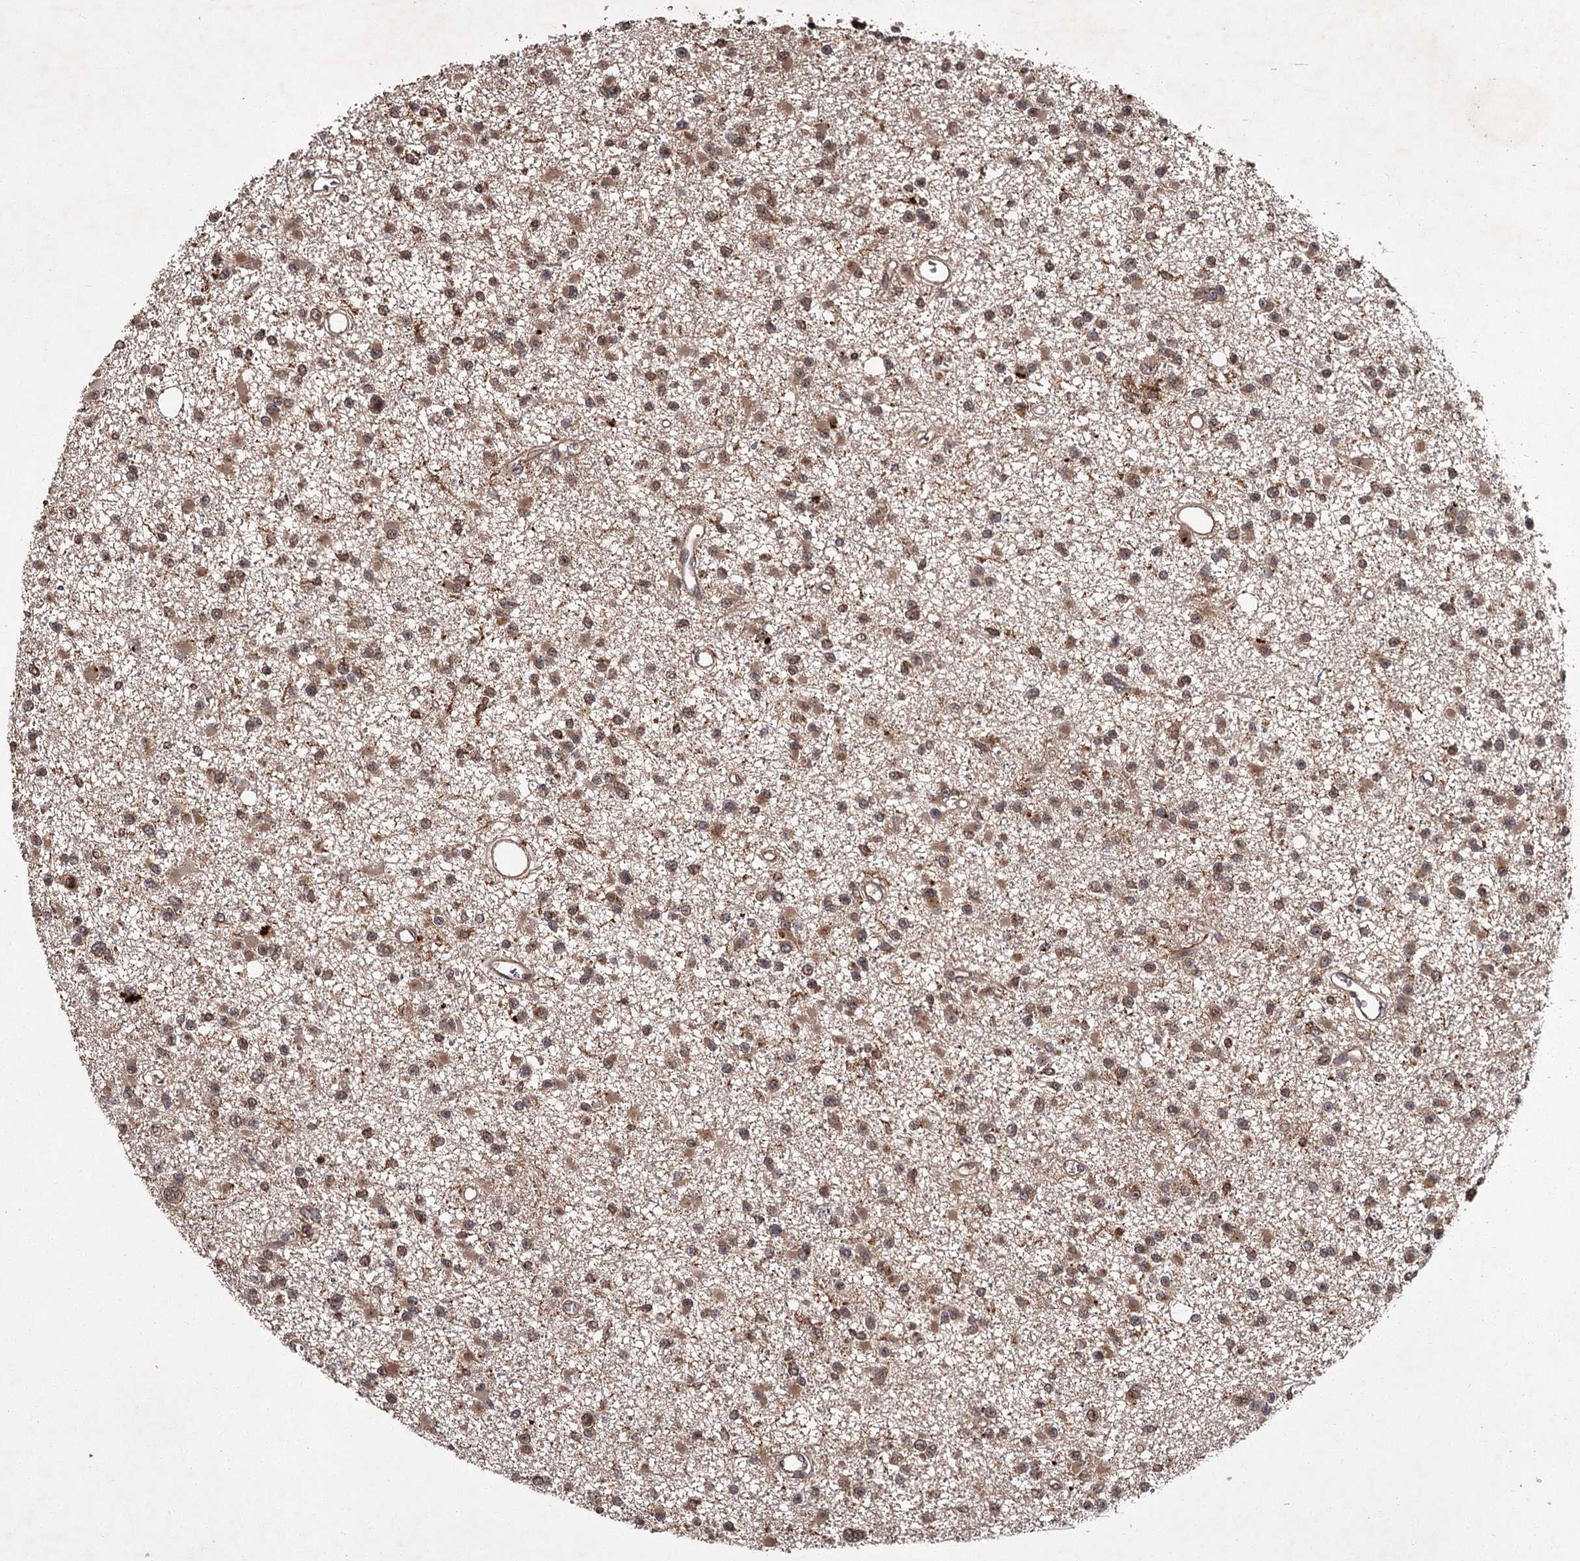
{"staining": {"intensity": "moderate", "quantity": ">75%", "location": "cytoplasmic/membranous,nuclear"}, "tissue": "glioma", "cell_type": "Tumor cells", "image_type": "cancer", "snomed": [{"axis": "morphology", "description": "Glioma, malignant, Low grade"}, {"axis": "topography", "description": "Brain"}], "caption": "A high-resolution histopathology image shows immunohistochemistry staining of malignant glioma (low-grade), which exhibits moderate cytoplasmic/membranous and nuclear expression in approximately >75% of tumor cells. (DAB IHC with brightfield microscopy, high magnification).", "gene": "TBC1D23", "patient": {"sex": "female", "age": 22}}